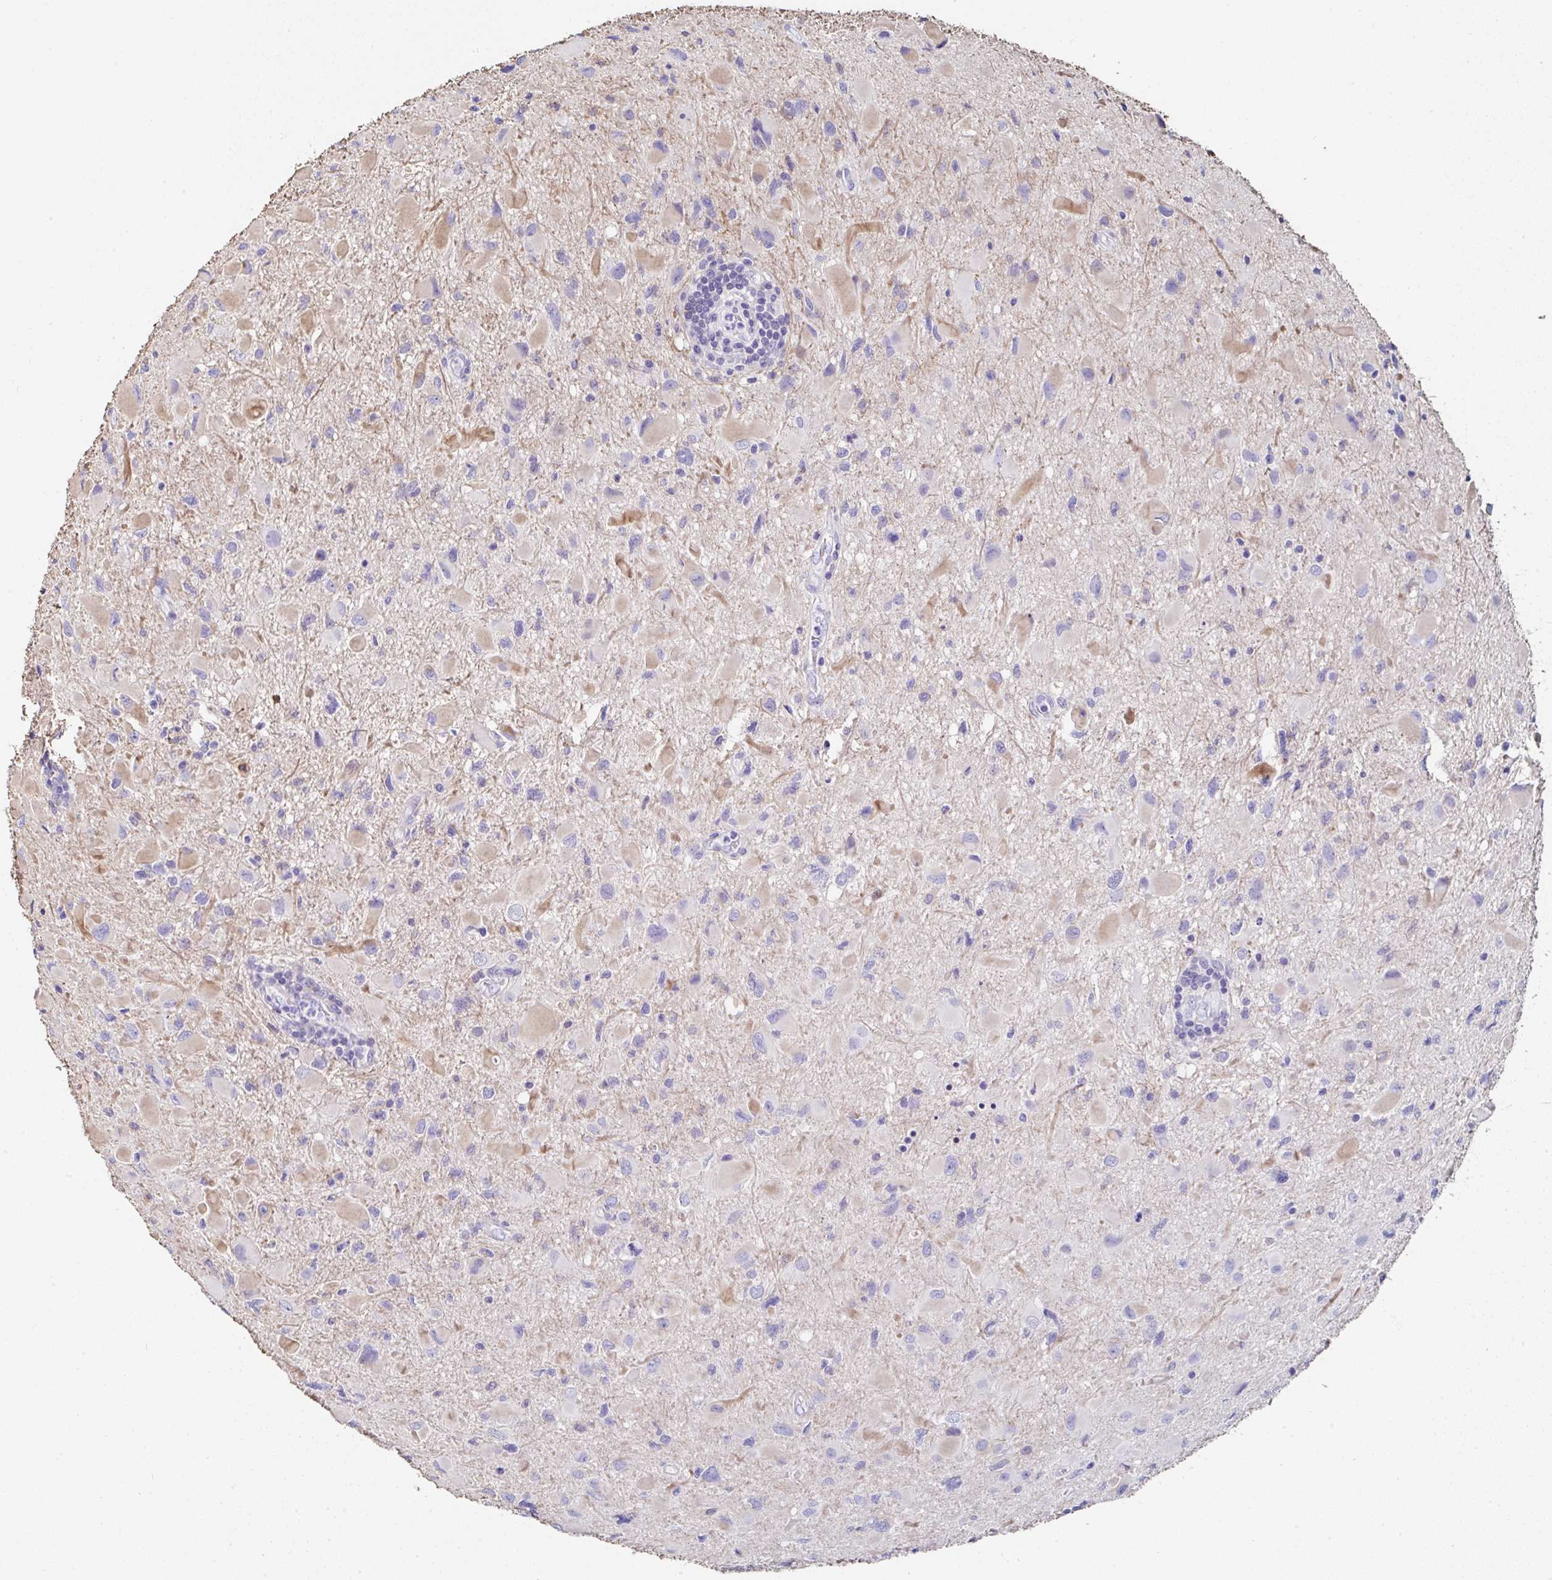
{"staining": {"intensity": "negative", "quantity": "none", "location": "none"}, "tissue": "glioma", "cell_type": "Tumor cells", "image_type": "cancer", "snomed": [{"axis": "morphology", "description": "Glioma, malignant, Low grade"}, {"axis": "topography", "description": "Brain"}], "caption": "Immunohistochemistry (IHC) of glioma exhibits no expression in tumor cells.", "gene": "UGT3A1", "patient": {"sex": "female", "age": 32}}